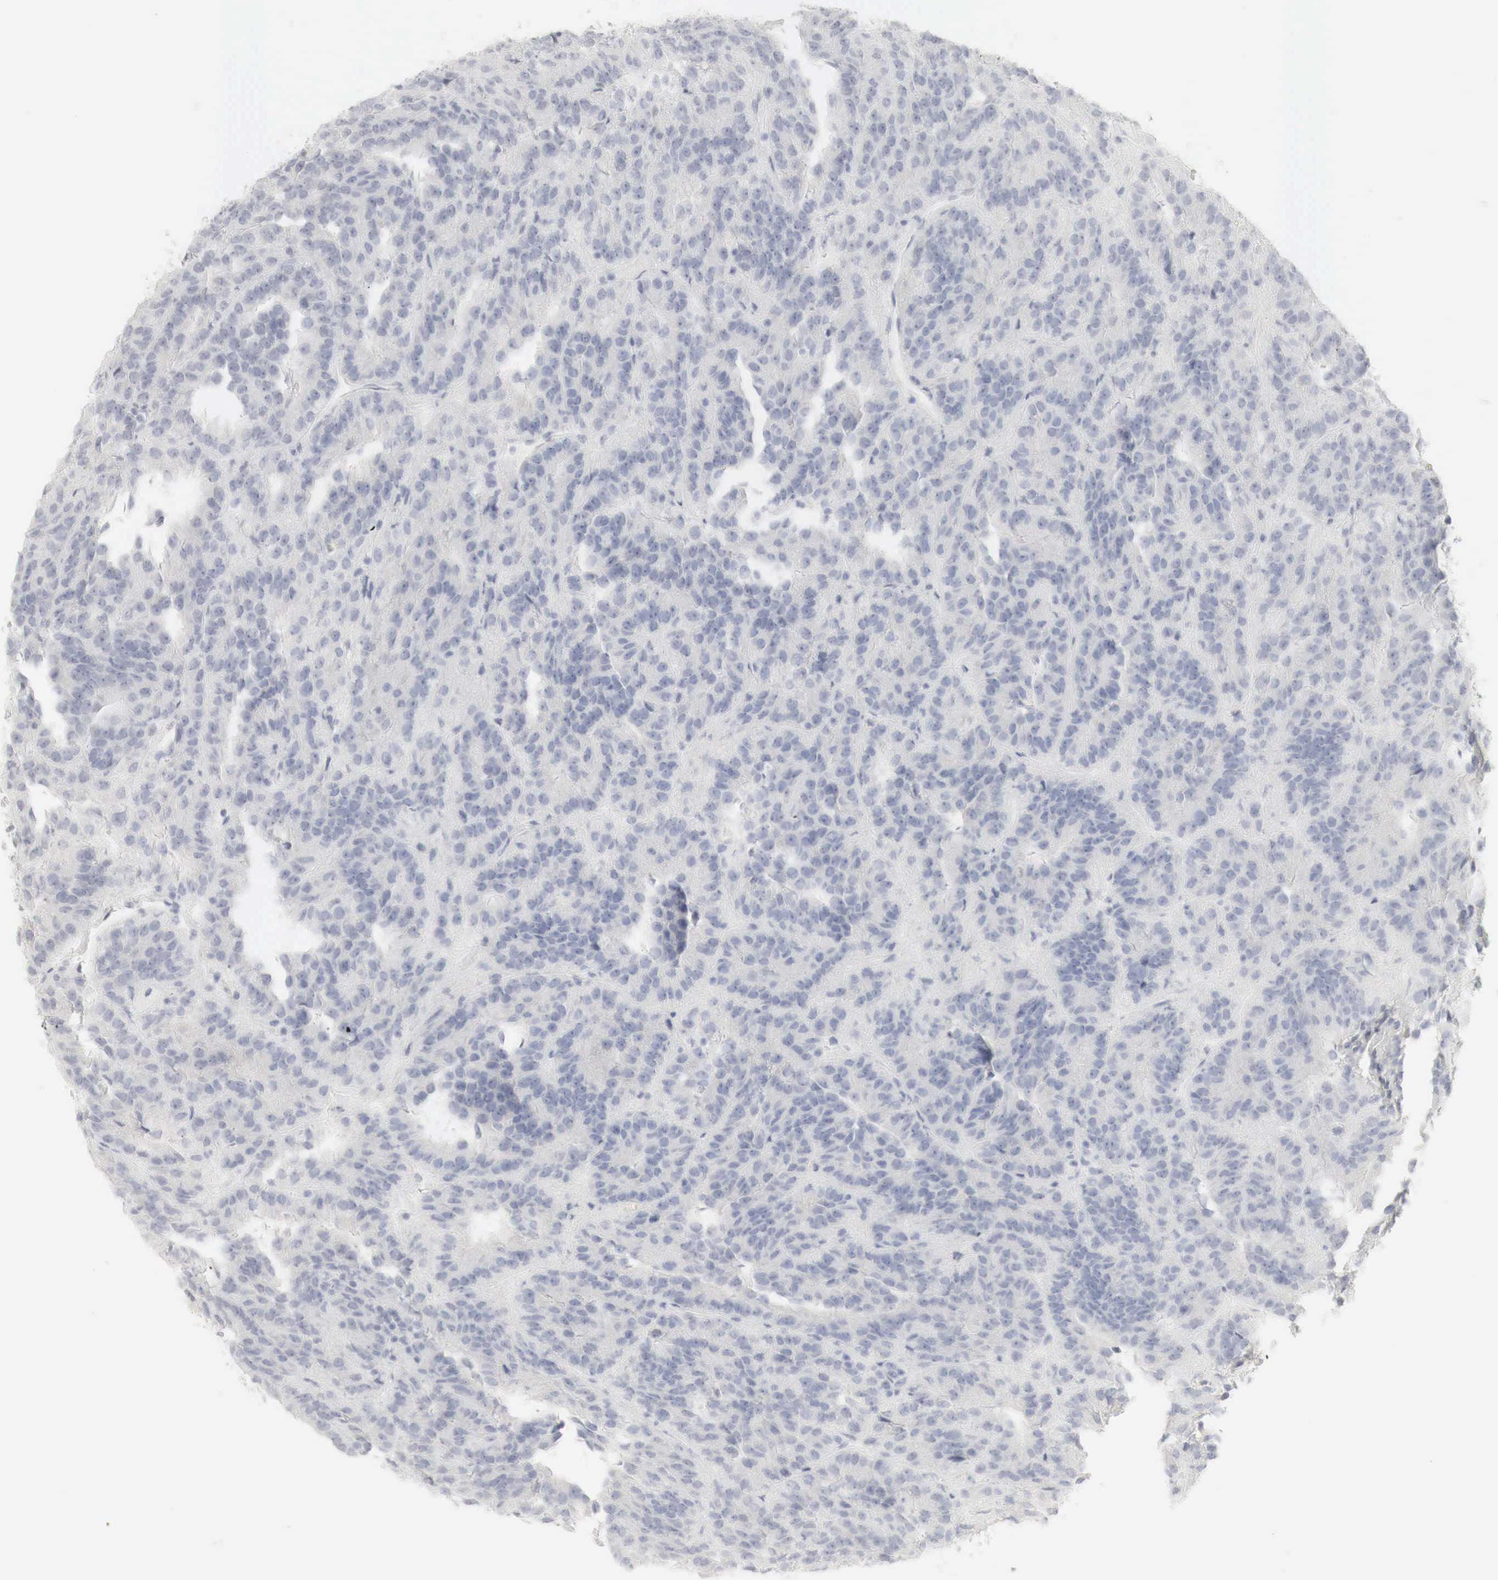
{"staining": {"intensity": "negative", "quantity": "none", "location": "none"}, "tissue": "renal cancer", "cell_type": "Tumor cells", "image_type": "cancer", "snomed": [{"axis": "morphology", "description": "Adenocarcinoma, NOS"}, {"axis": "topography", "description": "Kidney"}], "caption": "A high-resolution photomicrograph shows immunohistochemistry staining of renal cancer, which displays no significant staining in tumor cells. Brightfield microscopy of immunohistochemistry (IHC) stained with DAB (3,3'-diaminobenzidine) (brown) and hematoxylin (blue), captured at high magnification.", "gene": "TP63", "patient": {"sex": "male", "age": 46}}